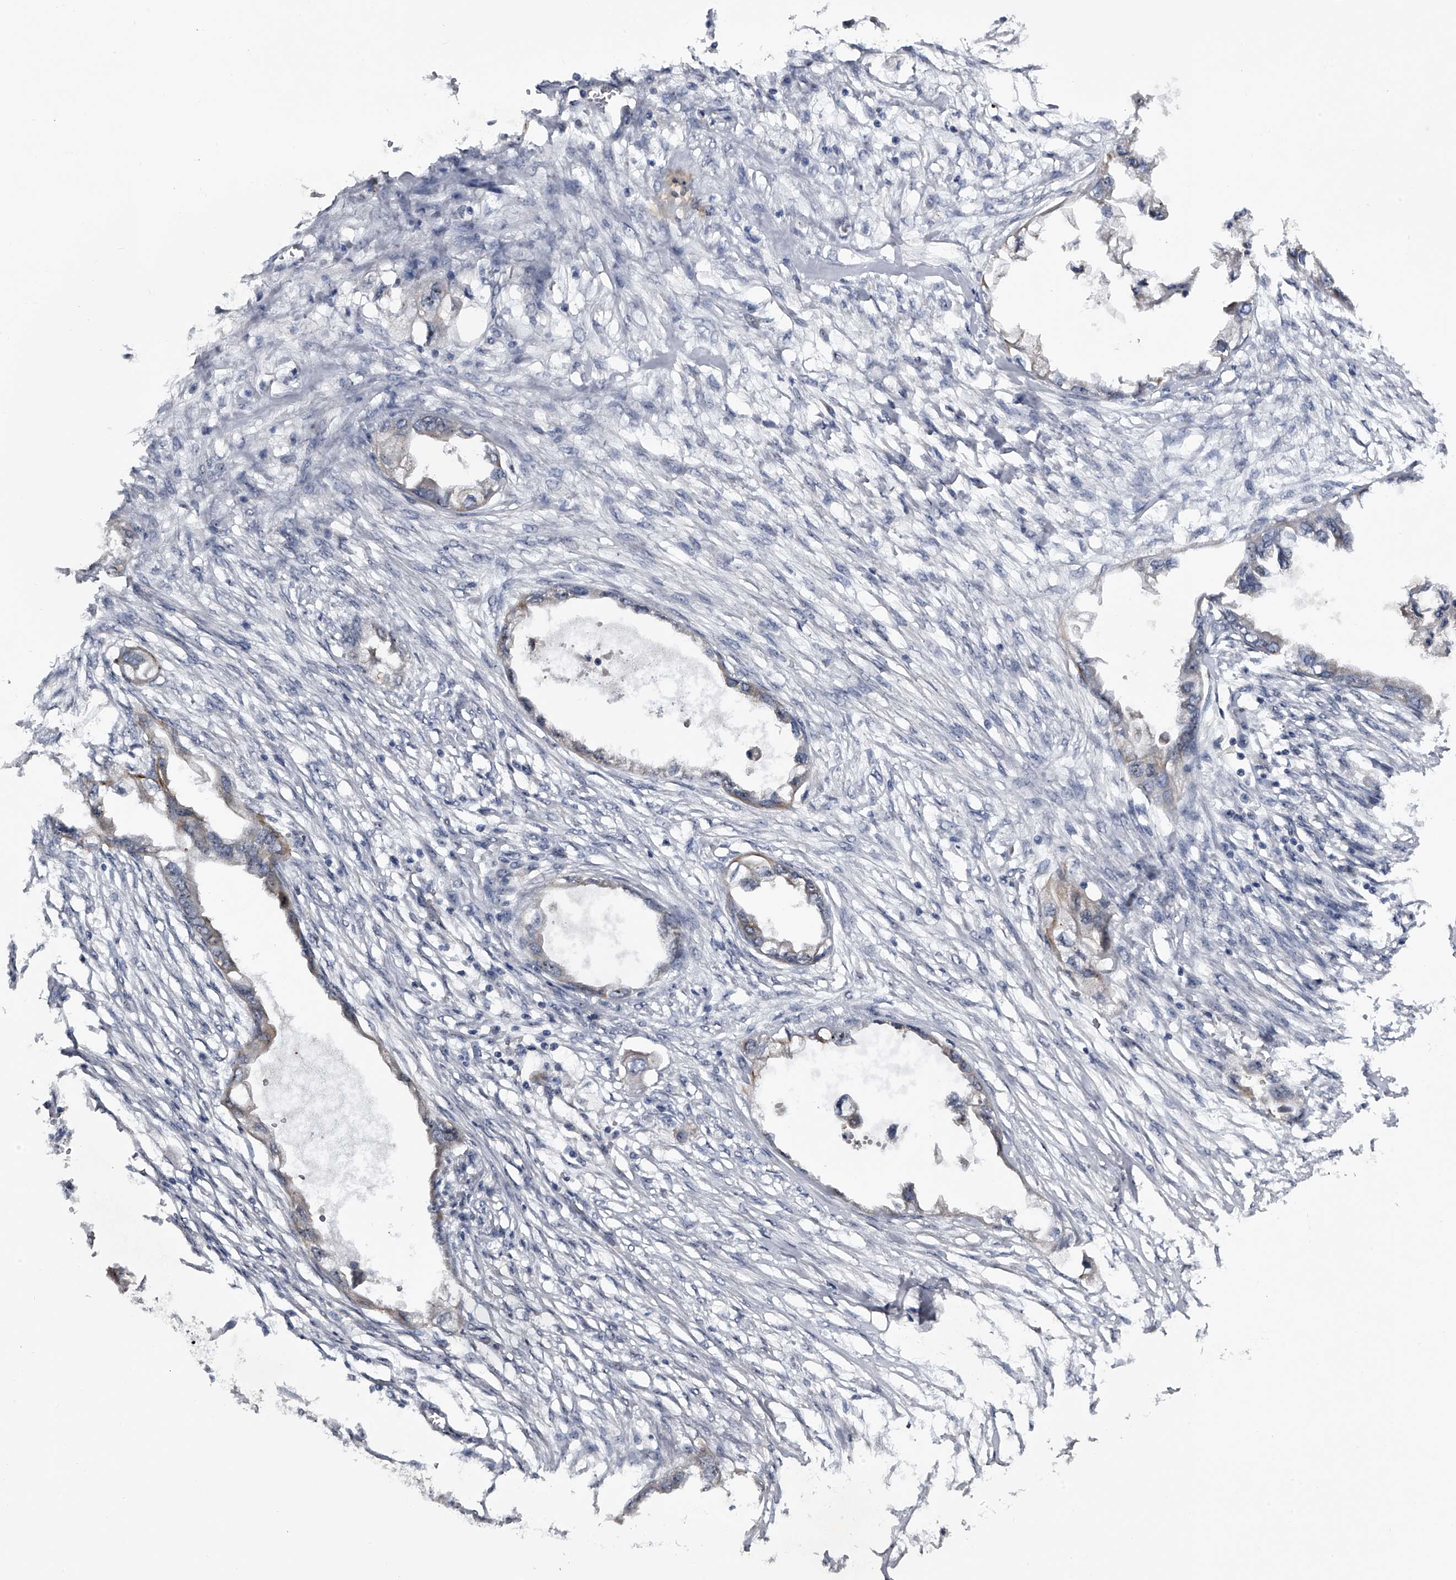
{"staining": {"intensity": "weak", "quantity": "<25%", "location": "cytoplasmic/membranous,nuclear"}, "tissue": "endometrial cancer", "cell_type": "Tumor cells", "image_type": "cancer", "snomed": [{"axis": "morphology", "description": "Adenocarcinoma, NOS"}, {"axis": "morphology", "description": "Adenocarcinoma, metastatic, NOS"}, {"axis": "topography", "description": "Adipose tissue"}, {"axis": "topography", "description": "Endometrium"}], "caption": "Human endometrial metastatic adenocarcinoma stained for a protein using IHC shows no staining in tumor cells.", "gene": "MDN1", "patient": {"sex": "female", "age": 67}}